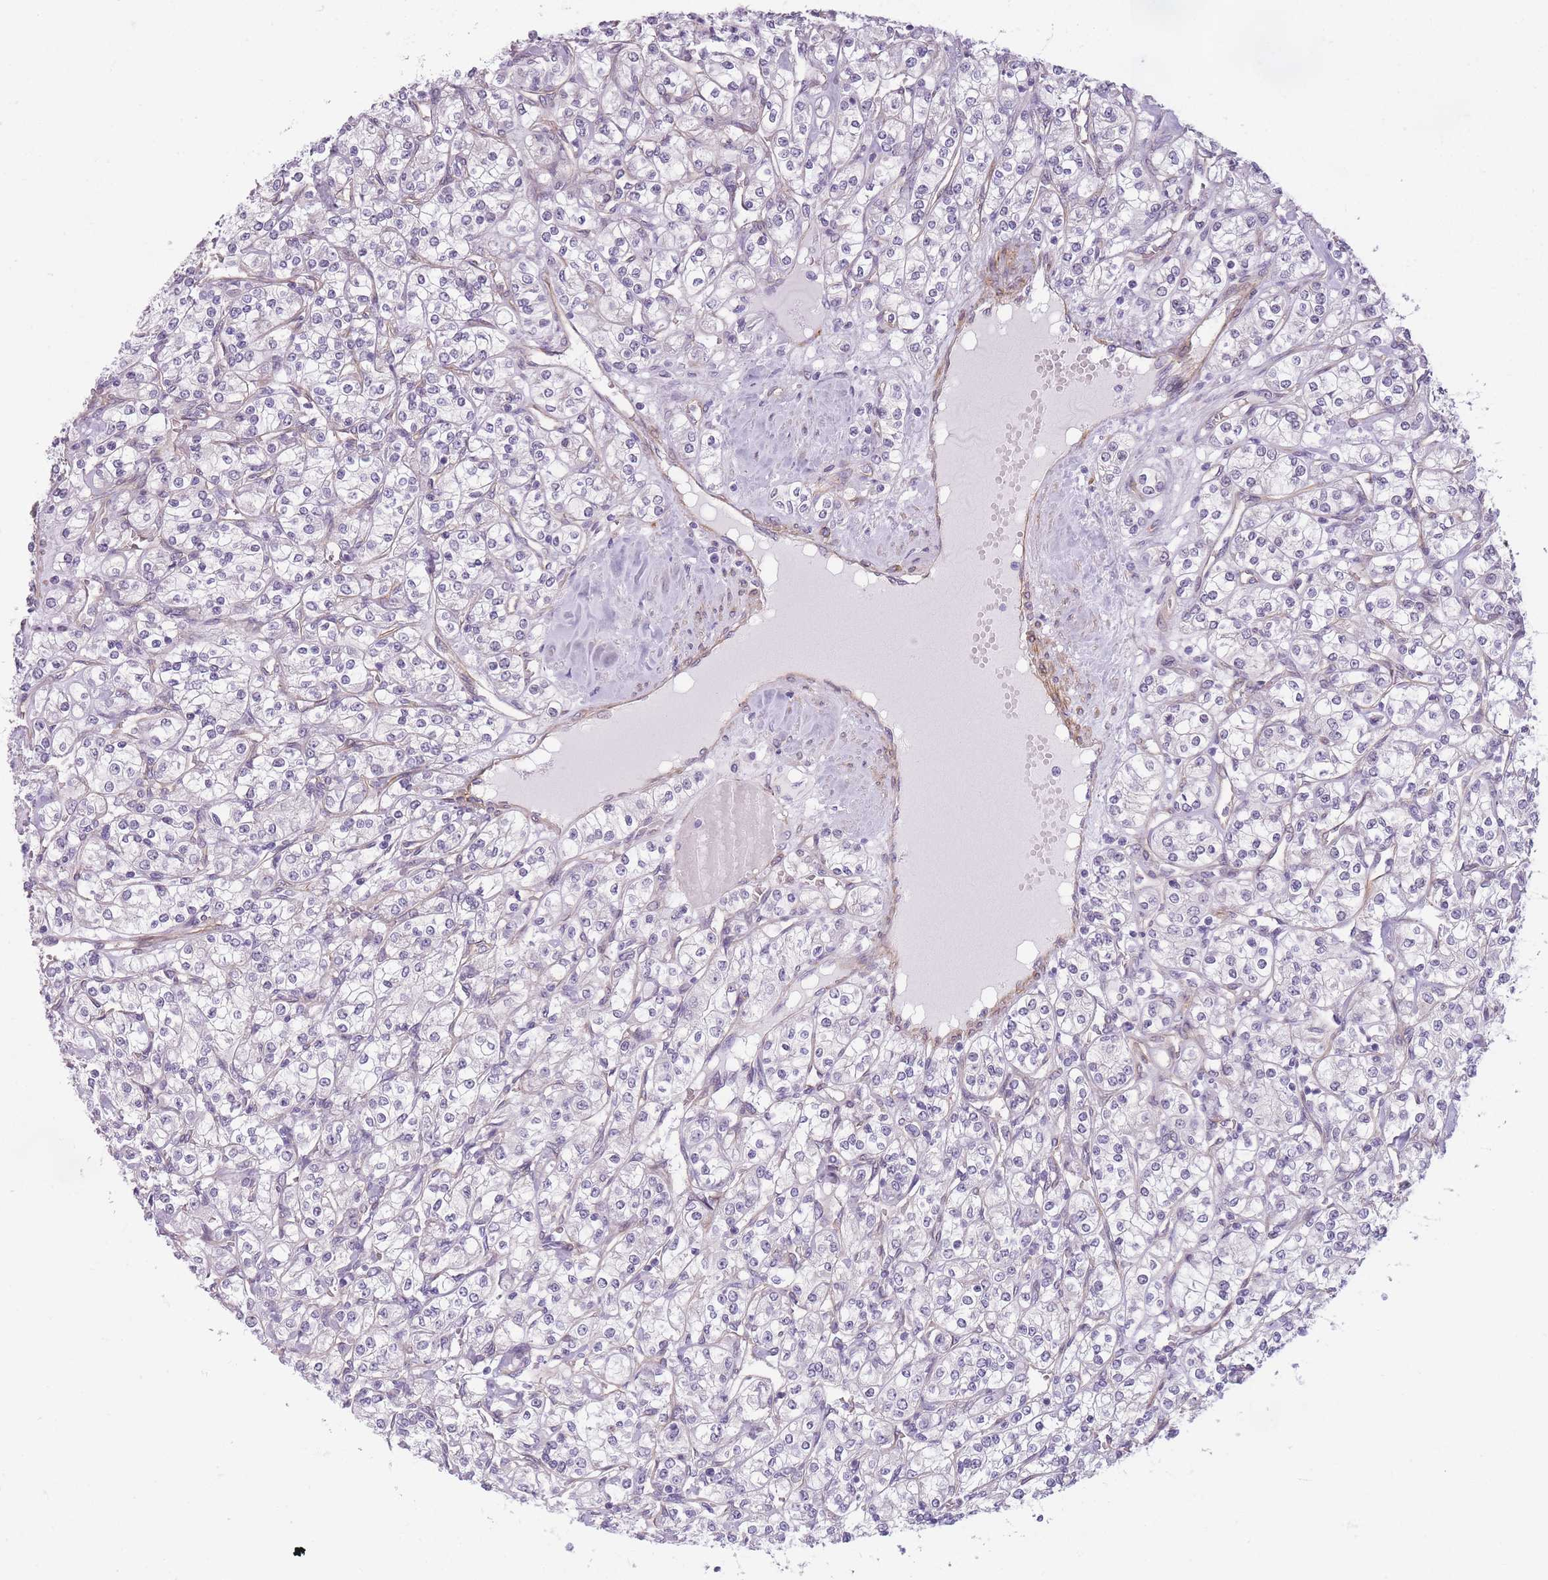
{"staining": {"intensity": "negative", "quantity": "none", "location": "none"}, "tissue": "renal cancer", "cell_type": "Tumor cells", "image_type": "cancer", "snomed": [{"axis": "morphology", "description": "Adenocarcinoma, NOS"}, {"axis": "topography", "description": "Kidney"}], "caption": "Tumor cells are negative for brown protein staining in renal cancer (adenocarcinoma). (Immunohistochemistry (ihc), brightfield microscopy, high magnification).", "gene": "OR6B3", "patient": {"sex": "male", "age": 77}}